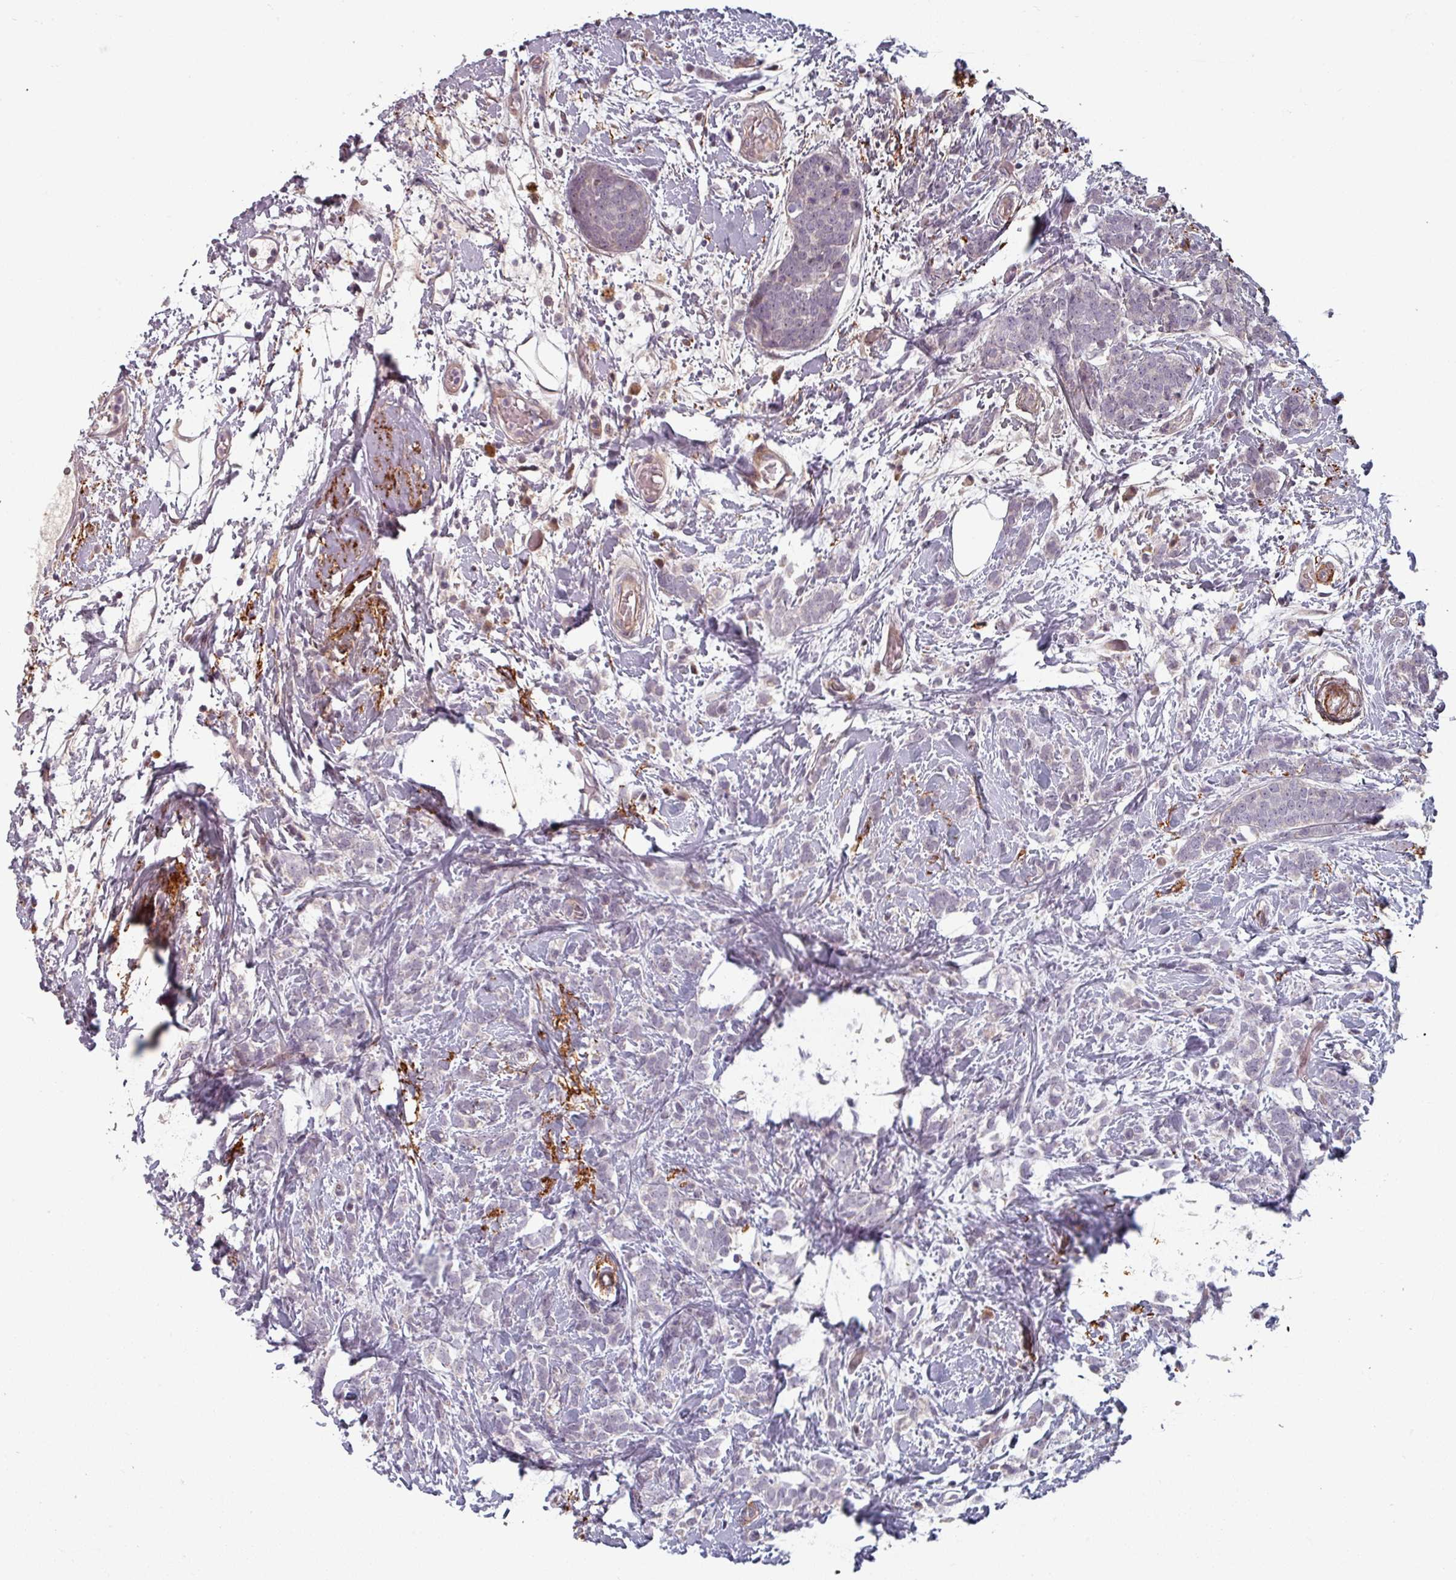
{"staining": {"intensity": "negative", "quantity": "none", "location": "none"}, "tissue": "breast cancer", "cell_type": "Tumor cells", "image_type": "cancer", "snomed": [{"axis": "morphology", "description": "Lobular carcinoma"}, {"axis": "topography", "description": "Breast"}], "caption": "Tumor cells show no significant protein staining in breast cancer.", "gene": "CYB5RL", "patient": {"sex": "female", "age": 58}}